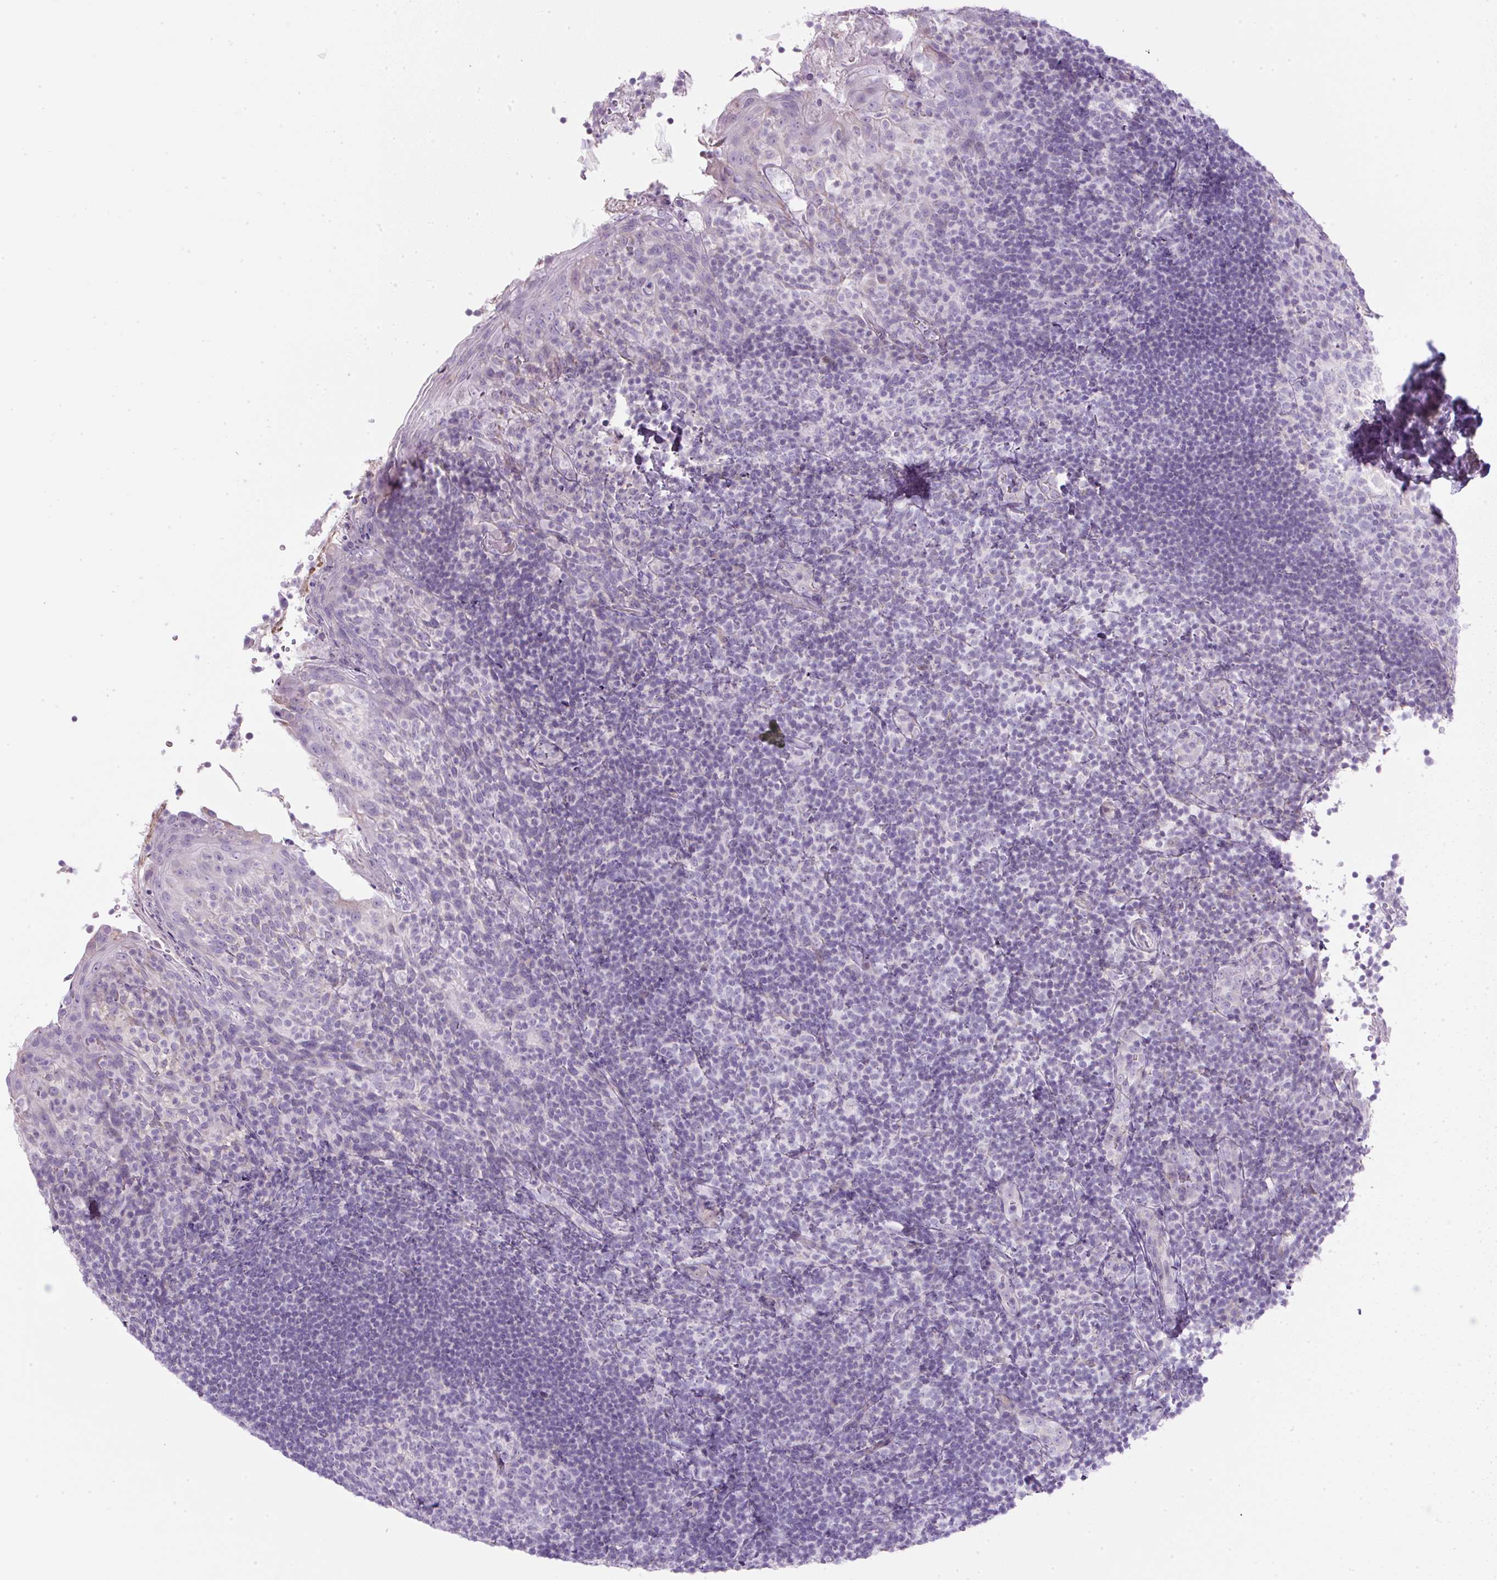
{"staining": {"intensity": "negative", "quantity": "none", "location": "none"}, "tissue": "tonsil", "cell_type": "Germinal center cells", "image_type": "normal", "snomed": [{"axis": "morphology", "description": "Normal tissue, NOS"}, {"axis": "topography", "description": "Tonsil"}], "caption": "Immunohistochemical staining of unremarkable human tonsil demonstrates no significant staining in germinal center cells. (Brightfield microscopy of DAB immunohistochemistry (IHC) at high magnification).", "gene": "FGFBP3", "patient": {"sex": "female", "age": 10}}